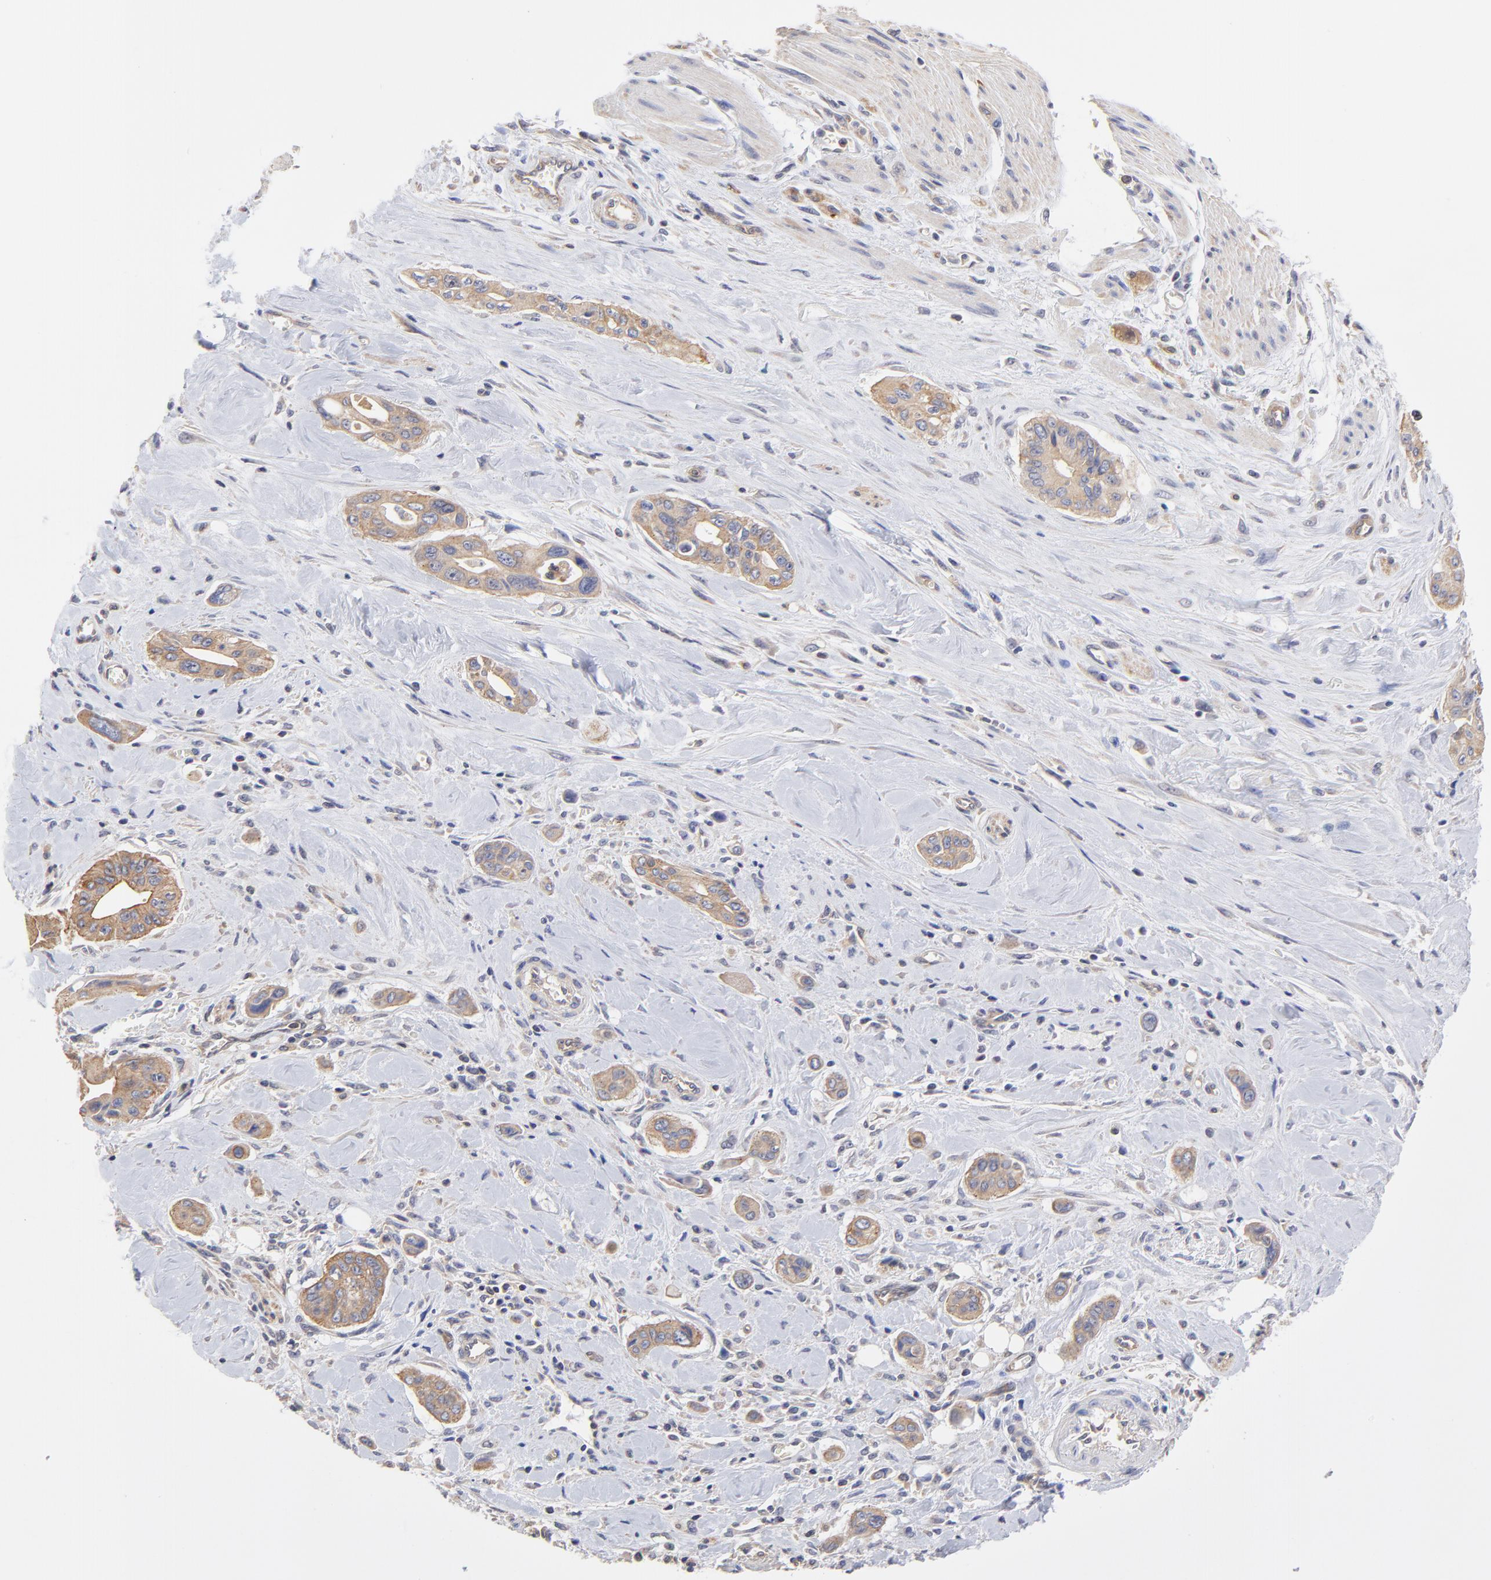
{"staining": {"intensity": "moderate", "quantity": ">75%", "location": "cytoplasmic/membranous"}, "tissue": "pancreatic cancer", "cell_type": "Tumor cells", "image_type": "cancer", "snomed": [{"axis": "morphology", "description": "Adenocarcinoma, NOS"}, {"axis": "topography", "description": "Pancreas"}], "caption": "DAB (3,3'-diaminobenzidine) immunohistochemical staining of adenocarcinoma (pancreatic) shows moderate cytoplasmic/membranous protein staining in about >75% of tumor cells.", "gene": "PCMT1", "patient": {"sex": "male", "age": 77}}